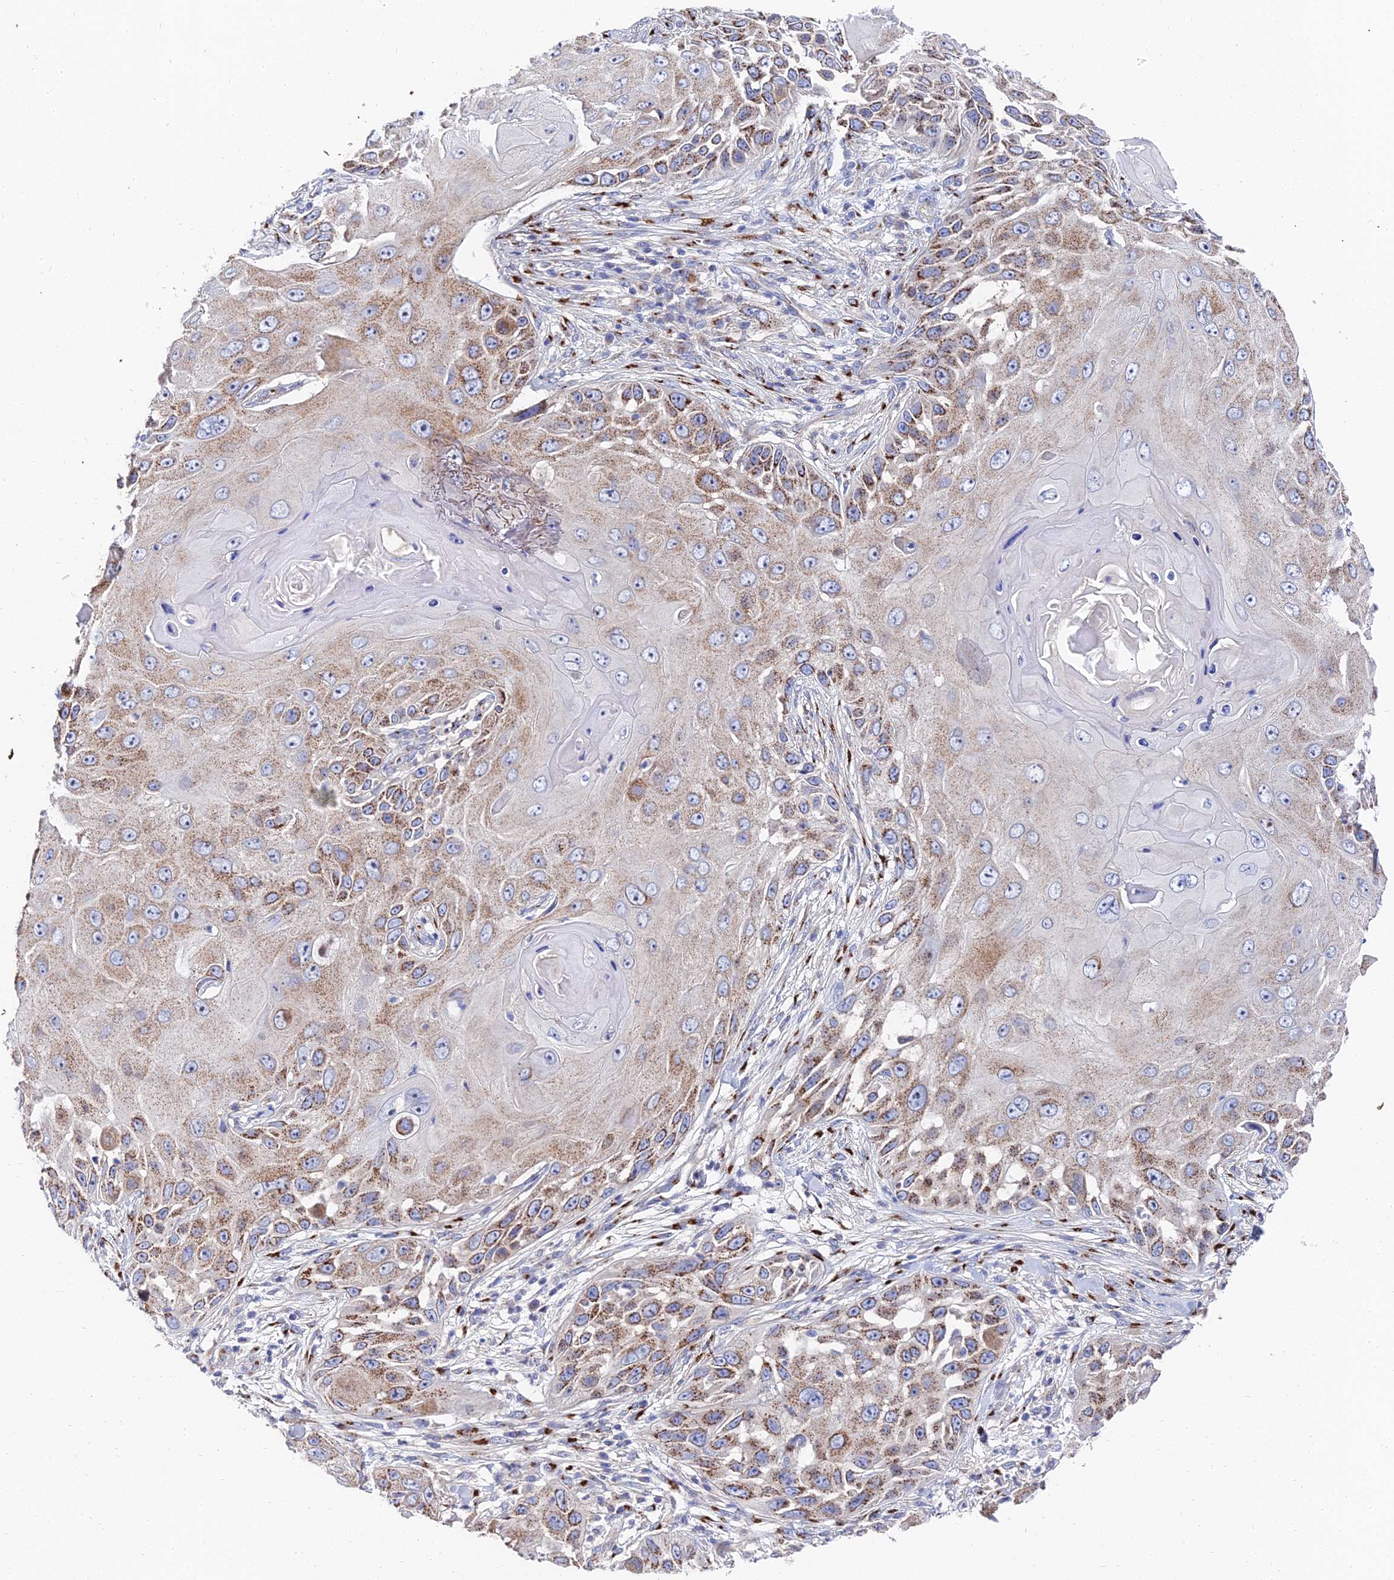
{"staining": {"intensity": "moderate", "quantity": ">75%", "location": "cytoplasmic/membranous"}, "tissue": "skin cancer", "cell_type": "Tumor cells", "image_type": "cancer", "snomed": [{"axis": "morphology", "description": "Squamous cell carcinoma, NOS"}, {"axis": "topography", "description": "Skin"}], "caption": "Tumor cells reveal medium levels of moderate cytoplasmic/membranous expression in approximately >75% of cells in skin cancer. (DAB (3,3'-diaminobenzidine) = brown stain, brightfield microscopy at high magnification).", "gene": "BORCS8", "patient": {"sex": "female", "age": 44}}